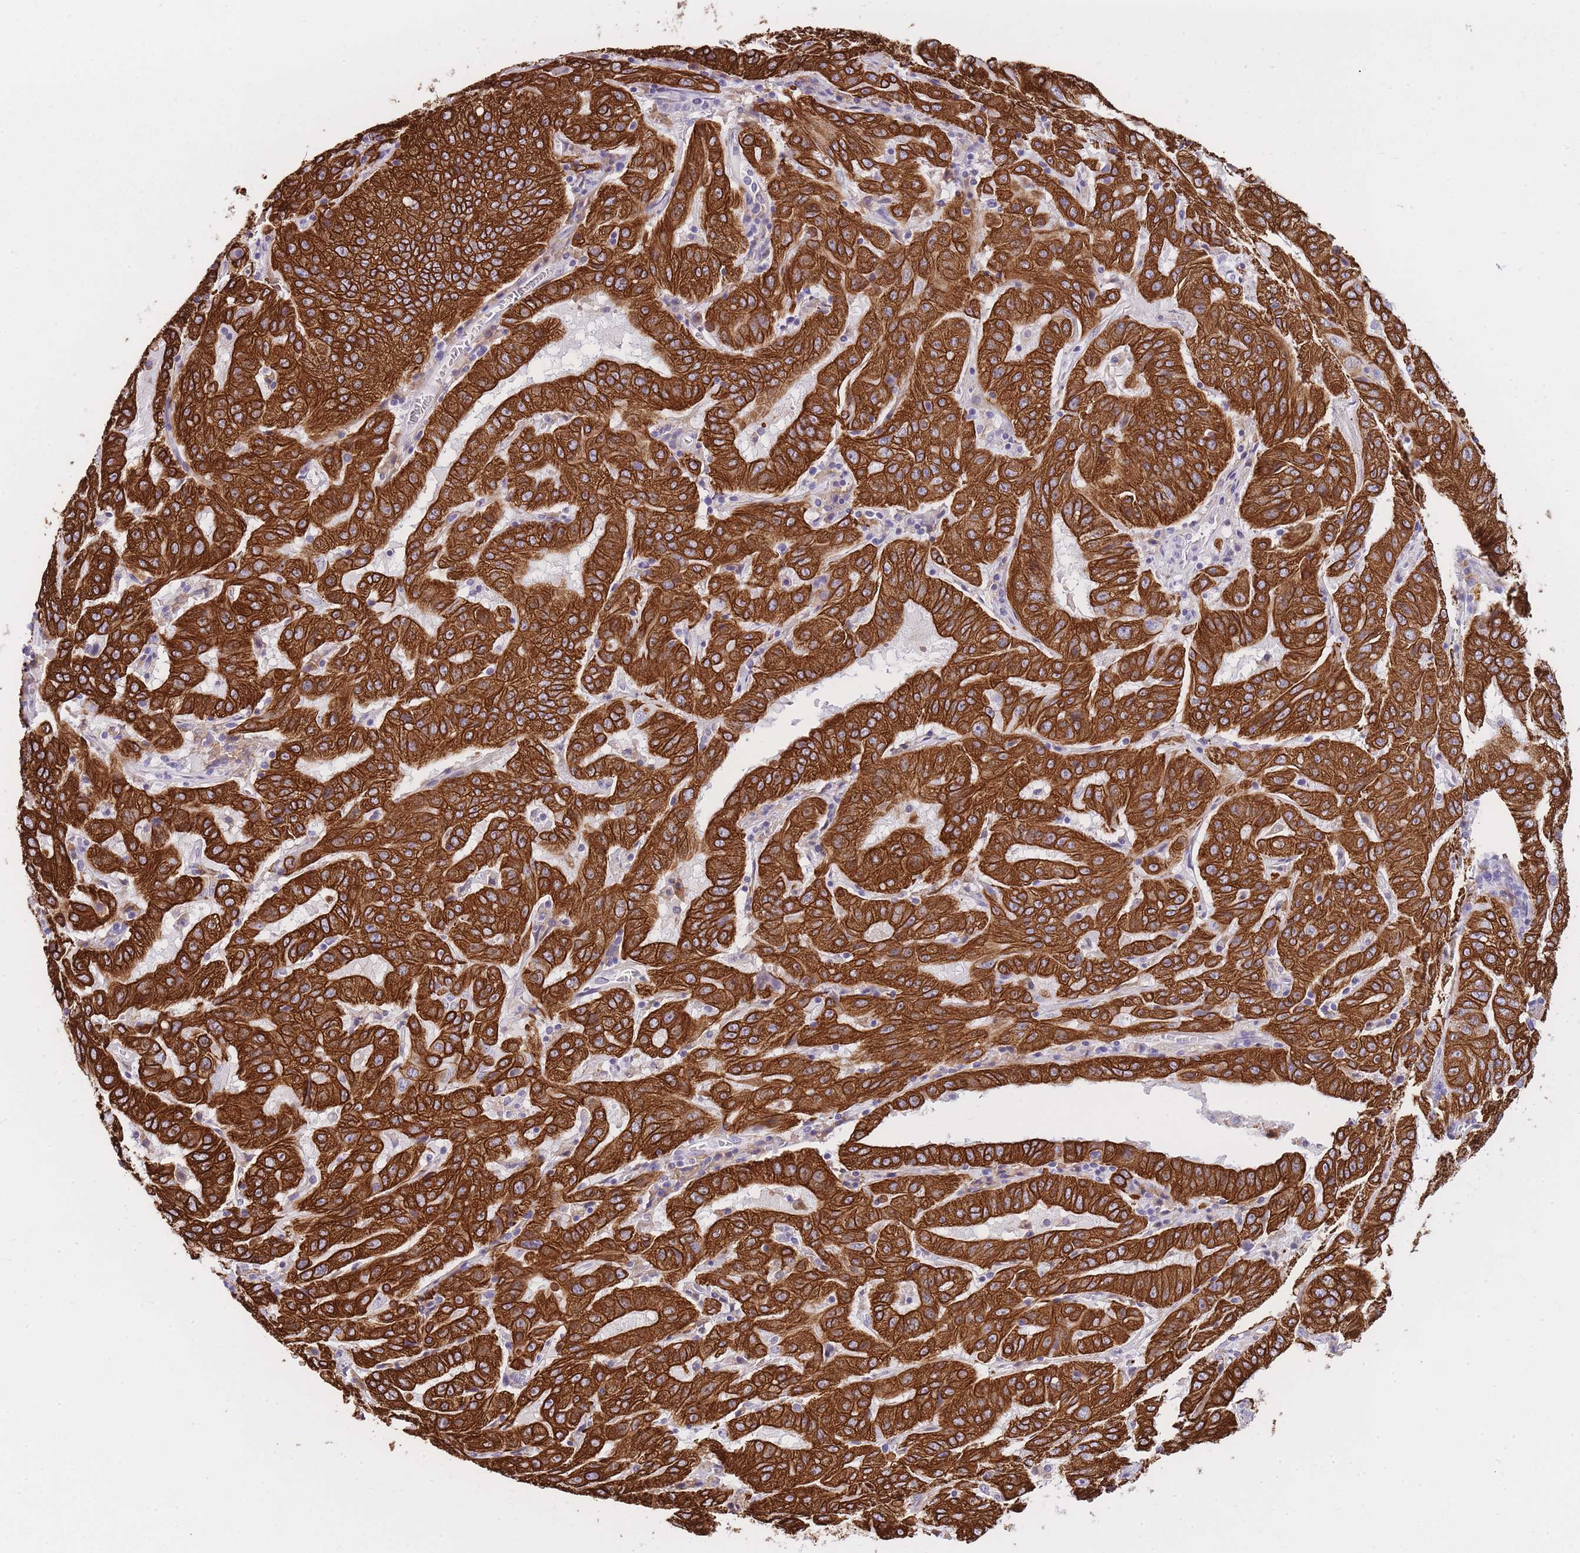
{"staining": {"intensity": "strong", "quantity": ">75%", "location": "cytoplasmic/membranous"}, "tissue": "pancreatic cancer", "cell_type": "Tumor cells", "image_type": "cancer", "snomed": [{"axis": "morphology", "description": "Adenocarcinoma, NOS"}, {"axis": "topography", "description": "Pancreas"}], "caption": "This is a micrograph of immunohistochemistry (IHC) staining of adenocarcinoma (pancreatic), which shows strong expression in the cytoplasmic/membranous of tumor cells.", "gene": "RADX", "patient": {"sex": "male", "age": 63}}